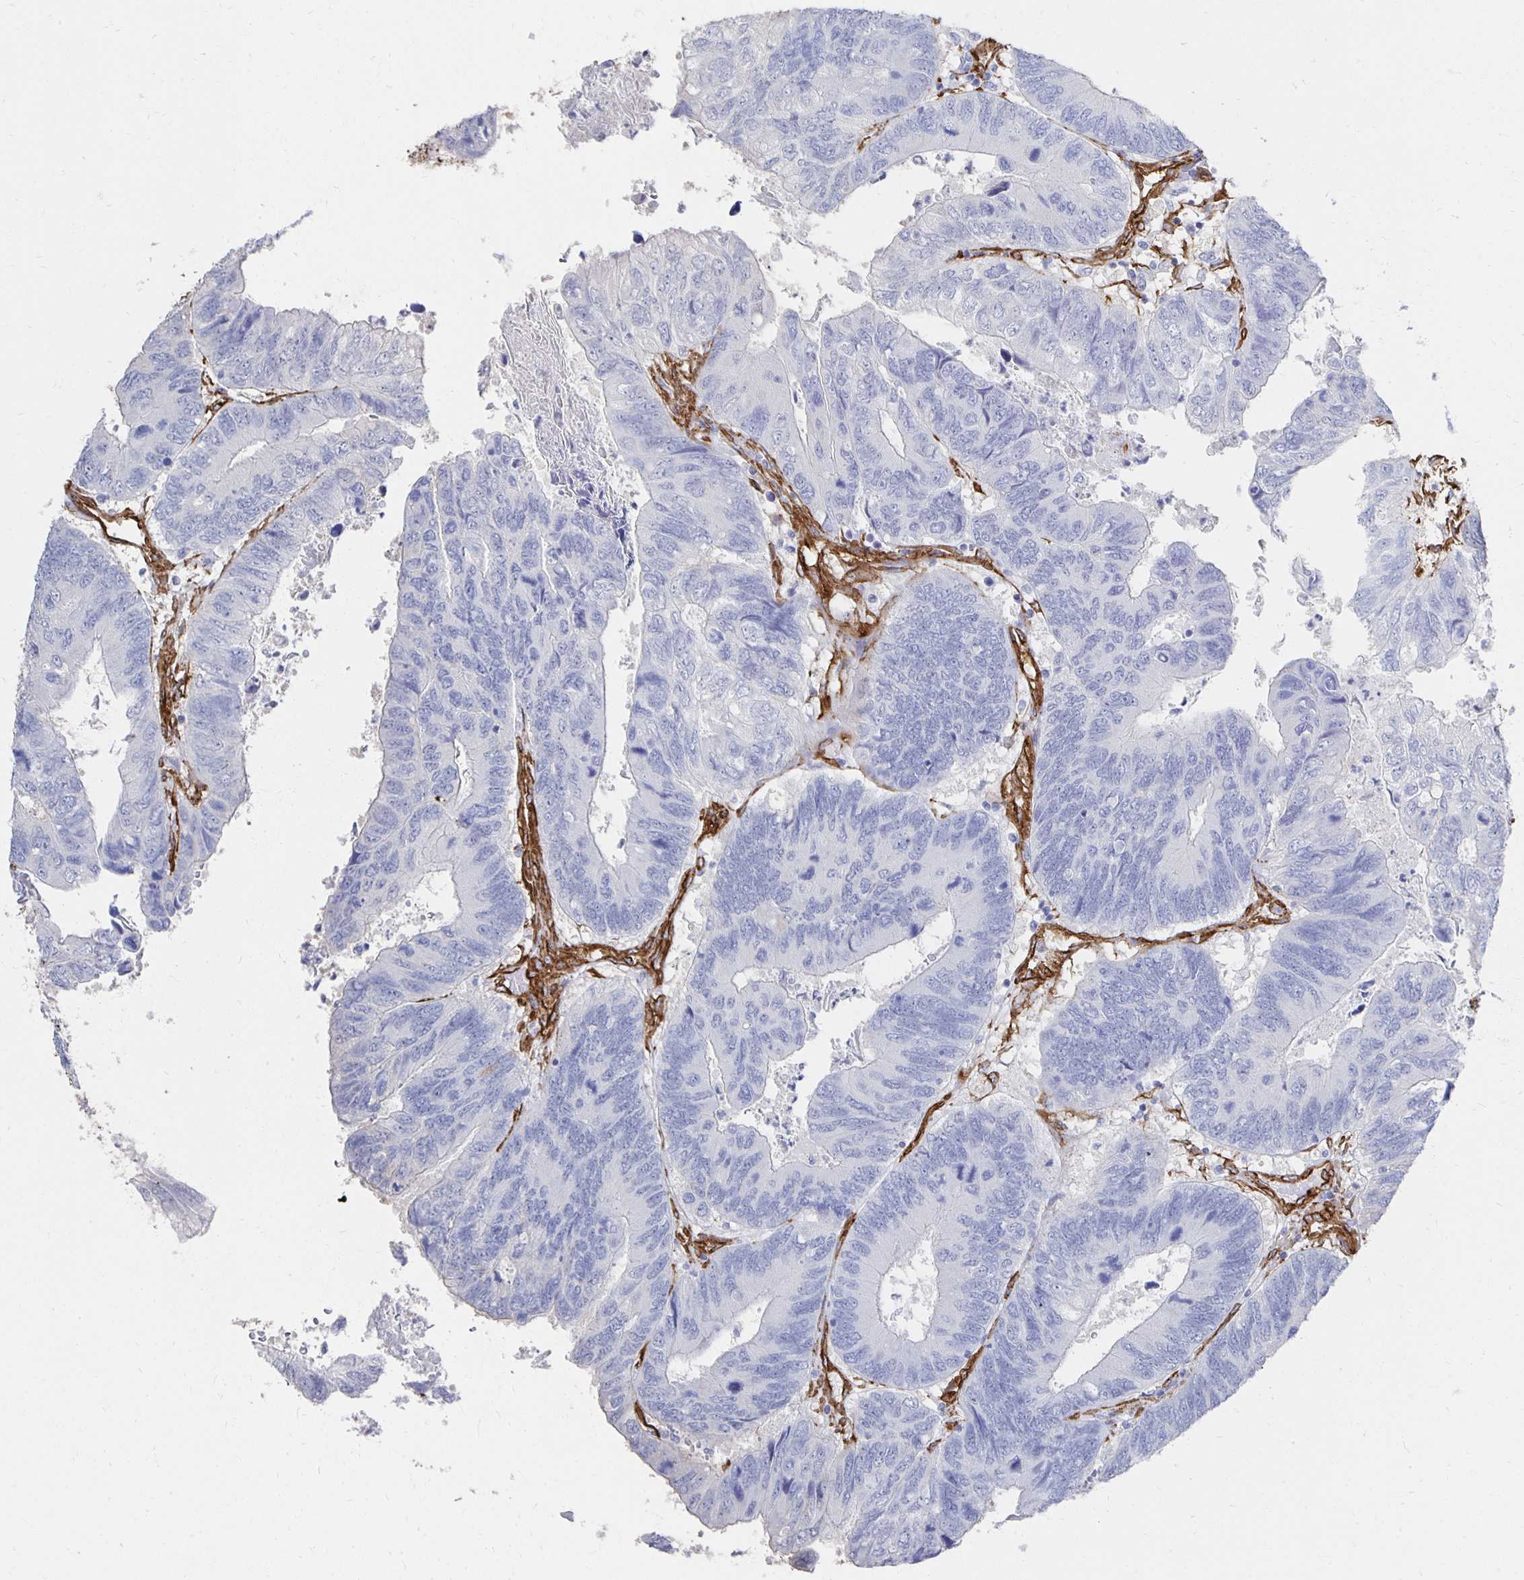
{"staining": {"intensity": "negative", "quantity": "none", "location": "none"}, "tissue": "colorectal cancer", "cell_type": "Tumor cells", "image_type": "cancer", "snomed": [{"axis": "morphology", "description": "Adenocarcinoma, NOS"}, {"axis": "topography", "description": "Colon"}], "caption": "Tumor cells are negative for protein expression in human colorectal adenocarcinoma.", "gene": "VIPR2", "patient": {"sex": "female", "age": 67}}